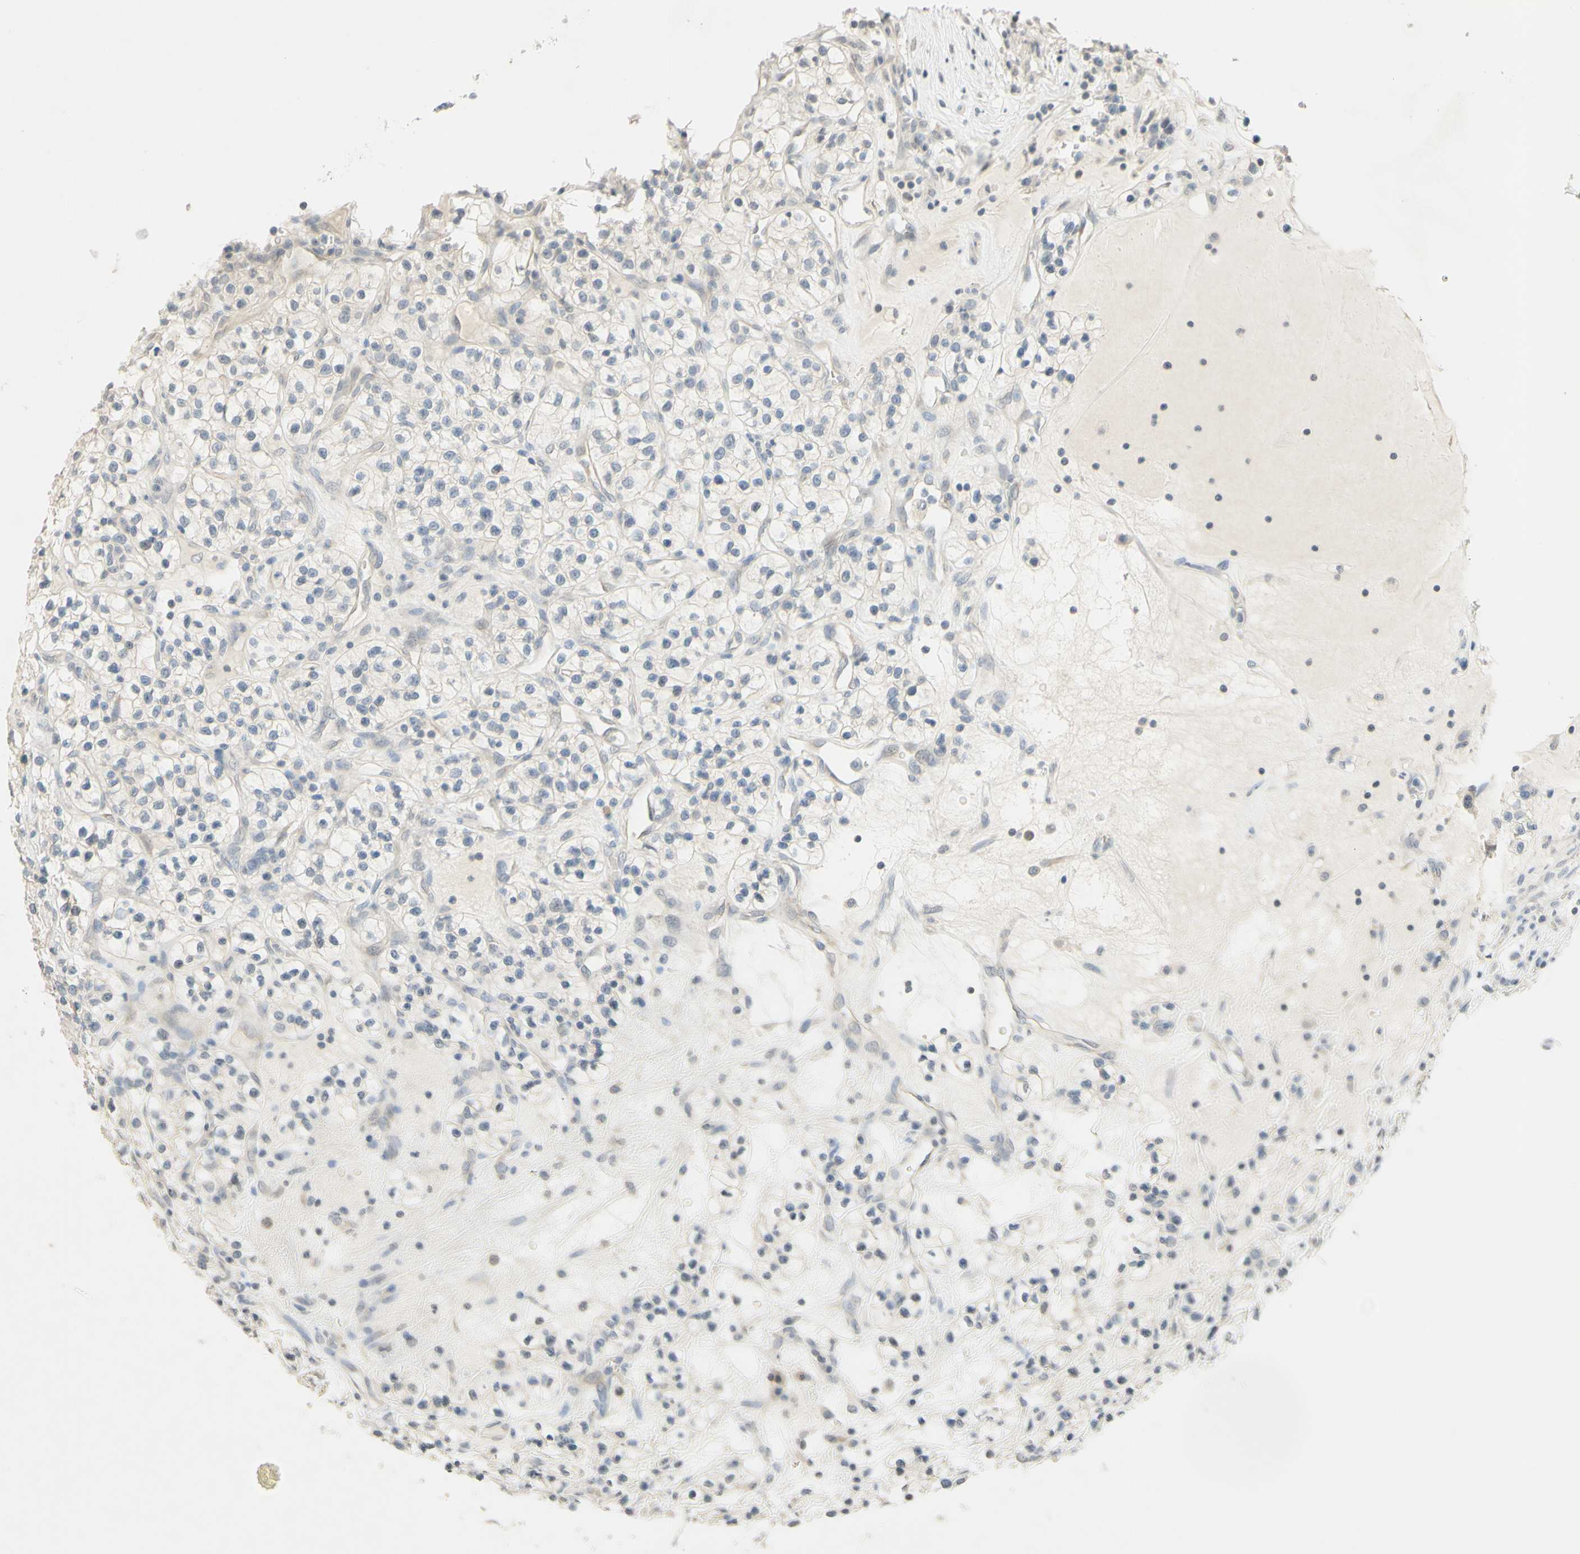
{"staining": {"intensity": "negative", "quantity": "none", "location": "none"}, "tissue": "renal cancer", "cell_type": "Tumor cells", "image_type": "cancer", "snomed": [{"axis": "morphology", "description": "Adenocarcinoma, NOS"}, {"axis": "topography", "description": "Kidney"}], "caption": "A high-resolution photomicrograph shows immunohistochemistry (IHC) staining of renal cancer, which reveals no significant positivity in tumor cells. The staining was performed using DAB to visualize the protein expression in brown, while the nuclei were stained in blue with hematoxylin (Magnification: 20x).", "gene": "MAG", "patient": {"sex": "female", "age": 57}}